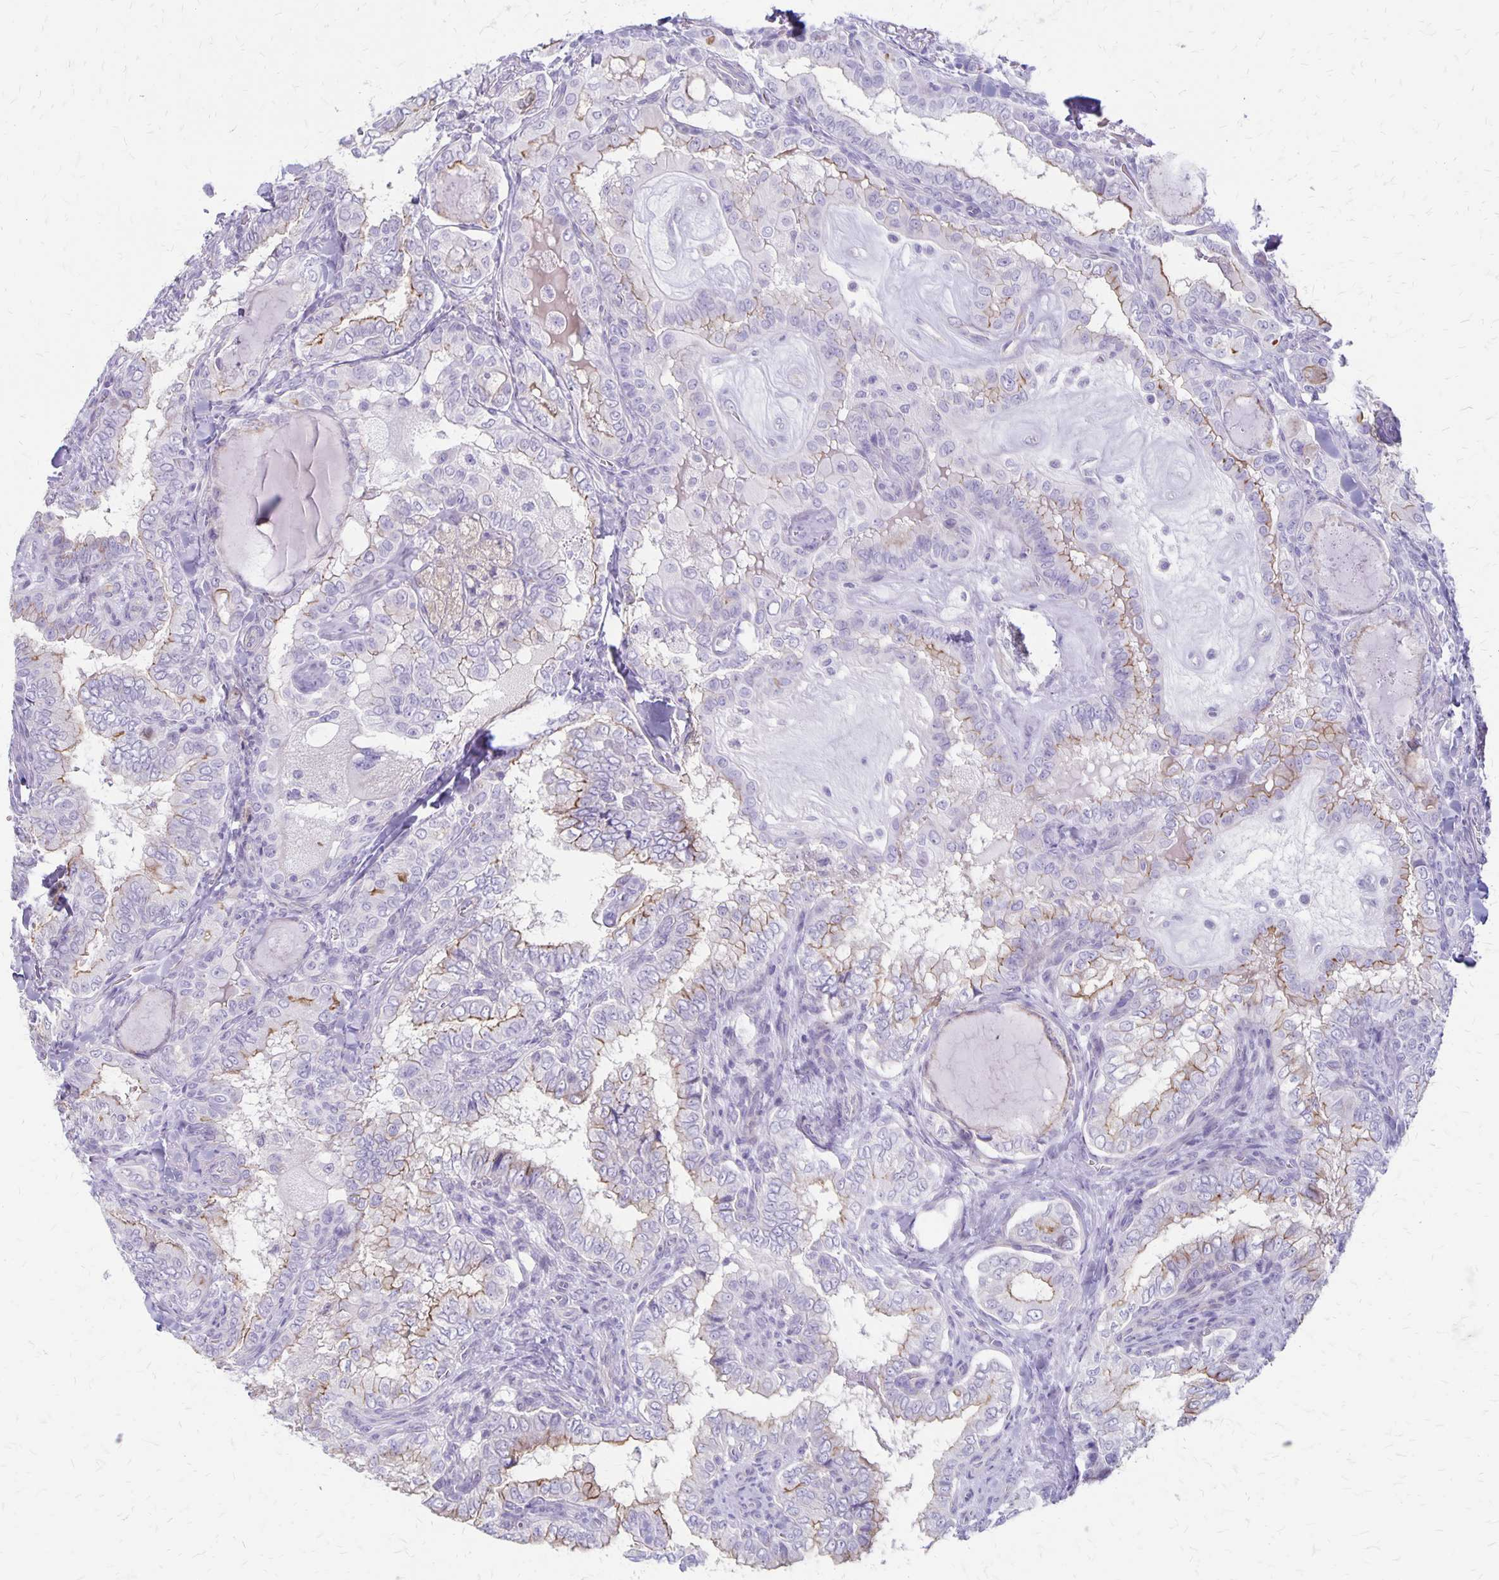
{"staining": {"intensity": "weak", "quantity": "25%-75%", "location": "cytoplasmic/membranous"}, "tissue": "thyroid cancer", "cell_type": "Tumor cells", "image_type": "cancer", "snomed": [{"axis": "morphology", "description": "Papillary adenocarcinoma, NOS"}, {"axis": "topography", "description": "Thyroid gland"}], "caption": "High-power microscopy captured an IHC image of thyroid cancer (papillary adenocarcinoma), revealing weak cytoplasmic/membranous positivity in about 25%-75% of tumor cells.", "gene": "HOMER1", "patient": {"sex": "female", "age": 75}}